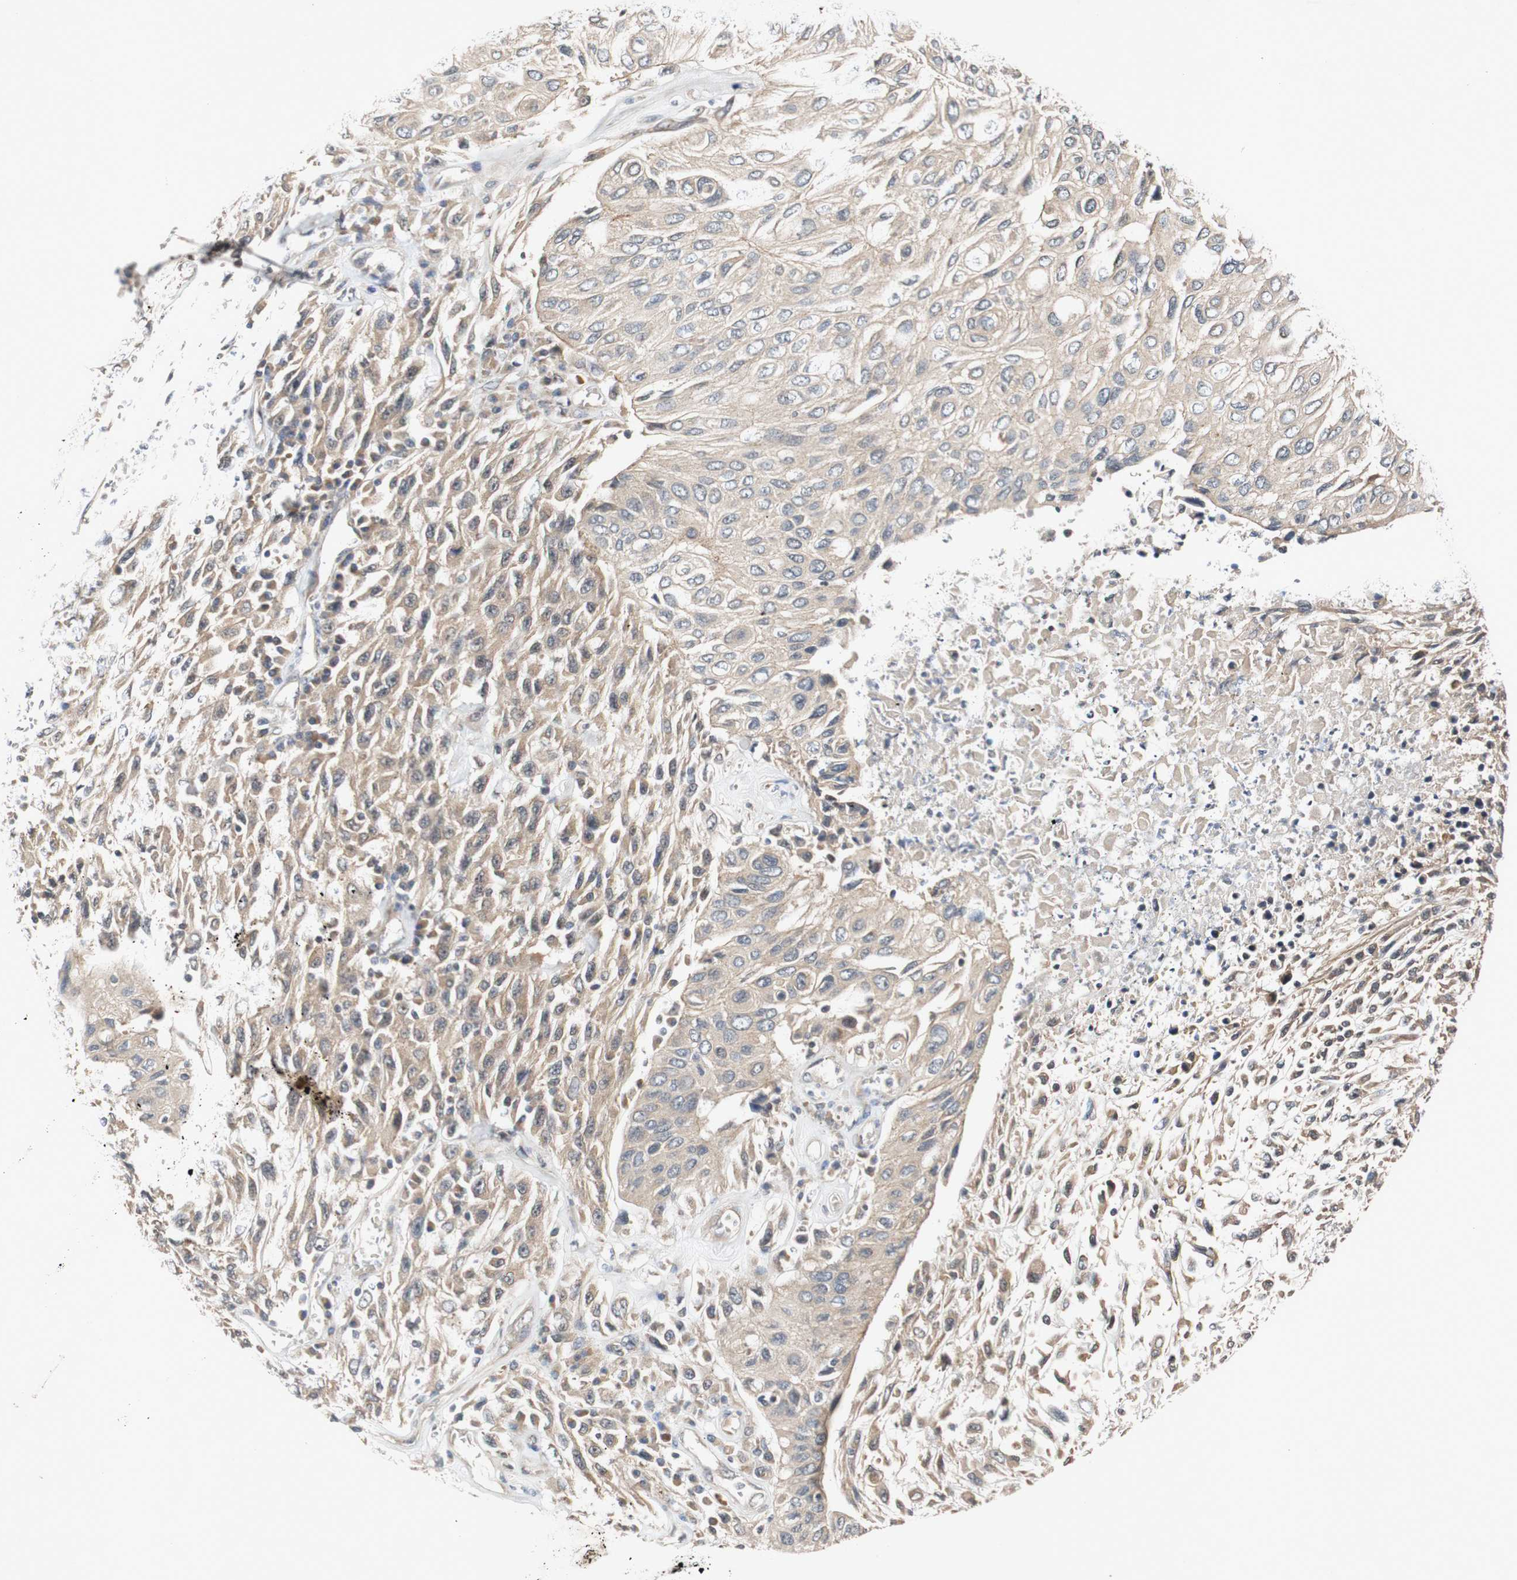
{"staining": {"intensity": "moderate", "quantity": ">75%", "location": "cytoplasmic/membranous"}, "tissue": "urothelial cancer", "cell_type": "Tumor cells", "image_type": "cancer", "snomed": [{"axis": "morphology", "description": "Urothelial carcinoma, High grade"}, {"axis": "topography", "description": "Urinary bladder"}], "caption": "Urothelial cancer tissue shows moderate cytoplasmic/membranous positivity in about >75% of tumor cells, visualized by immunohistochemistry.", "gene": "PIN1", "patient": {"sex": "male", "age": 66}}